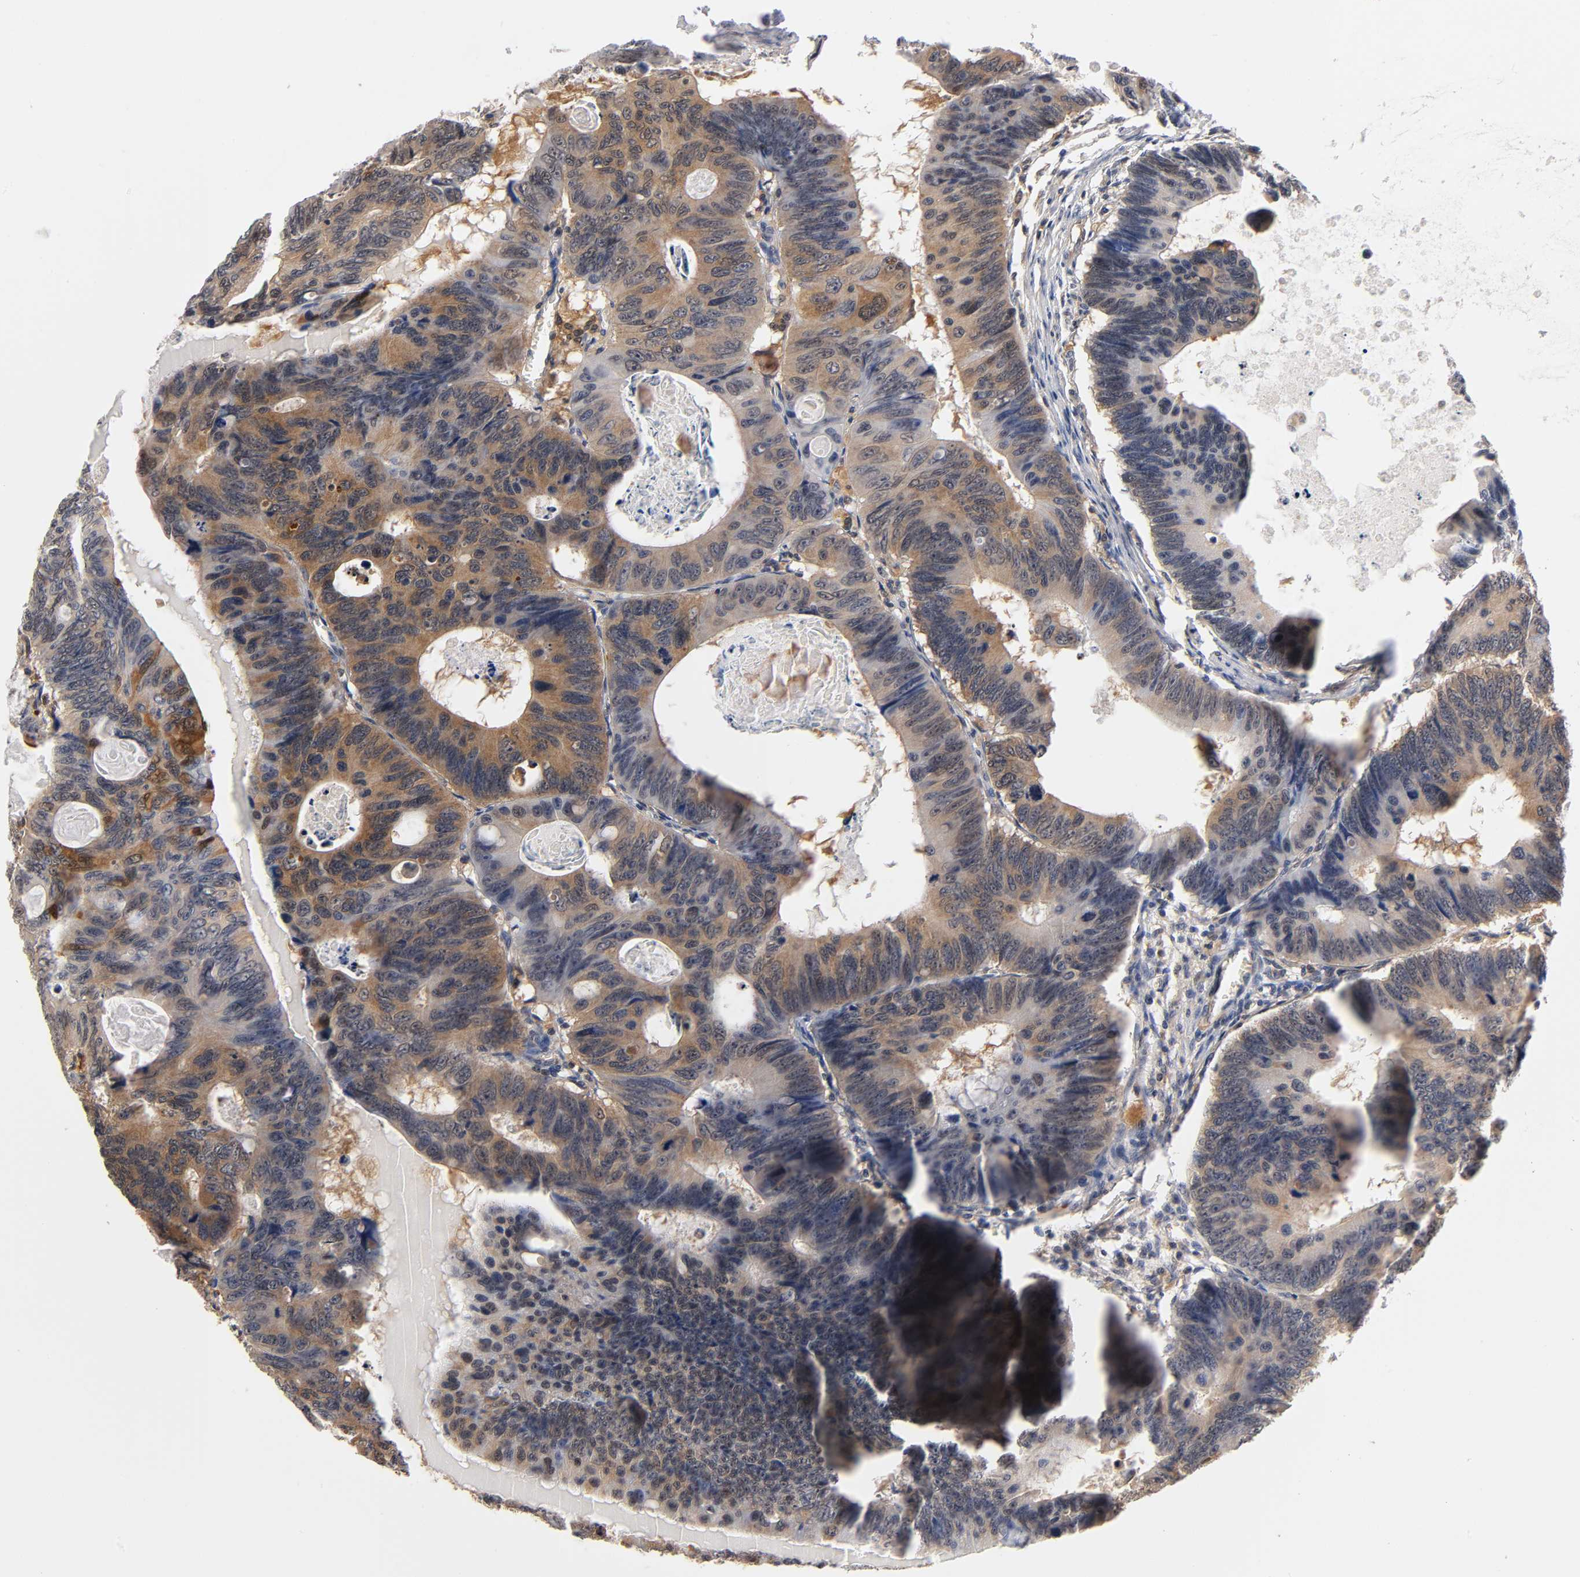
{"staining": {"intensity": "strong", "quantity": "25%-75%", "location": "cytoplasmic/membranous"}, "tissue": "colorectal cancer", "cell_type": "Tumor cells", "image_type": "cancer", "snomed": [{"axis": "morphology", "description": "Adenocarcinoma, NOS"}, {"axis": "topography", "description": "Colon"}], "caption": "Colorectal adenocarcinoma stained with a brown dye displays strong cytoplasmic/membranous positive staining in approximately 25%-75% of tumor cells.", "gene": "DFFB", "patient": {"sex": "female", "age": 55}}